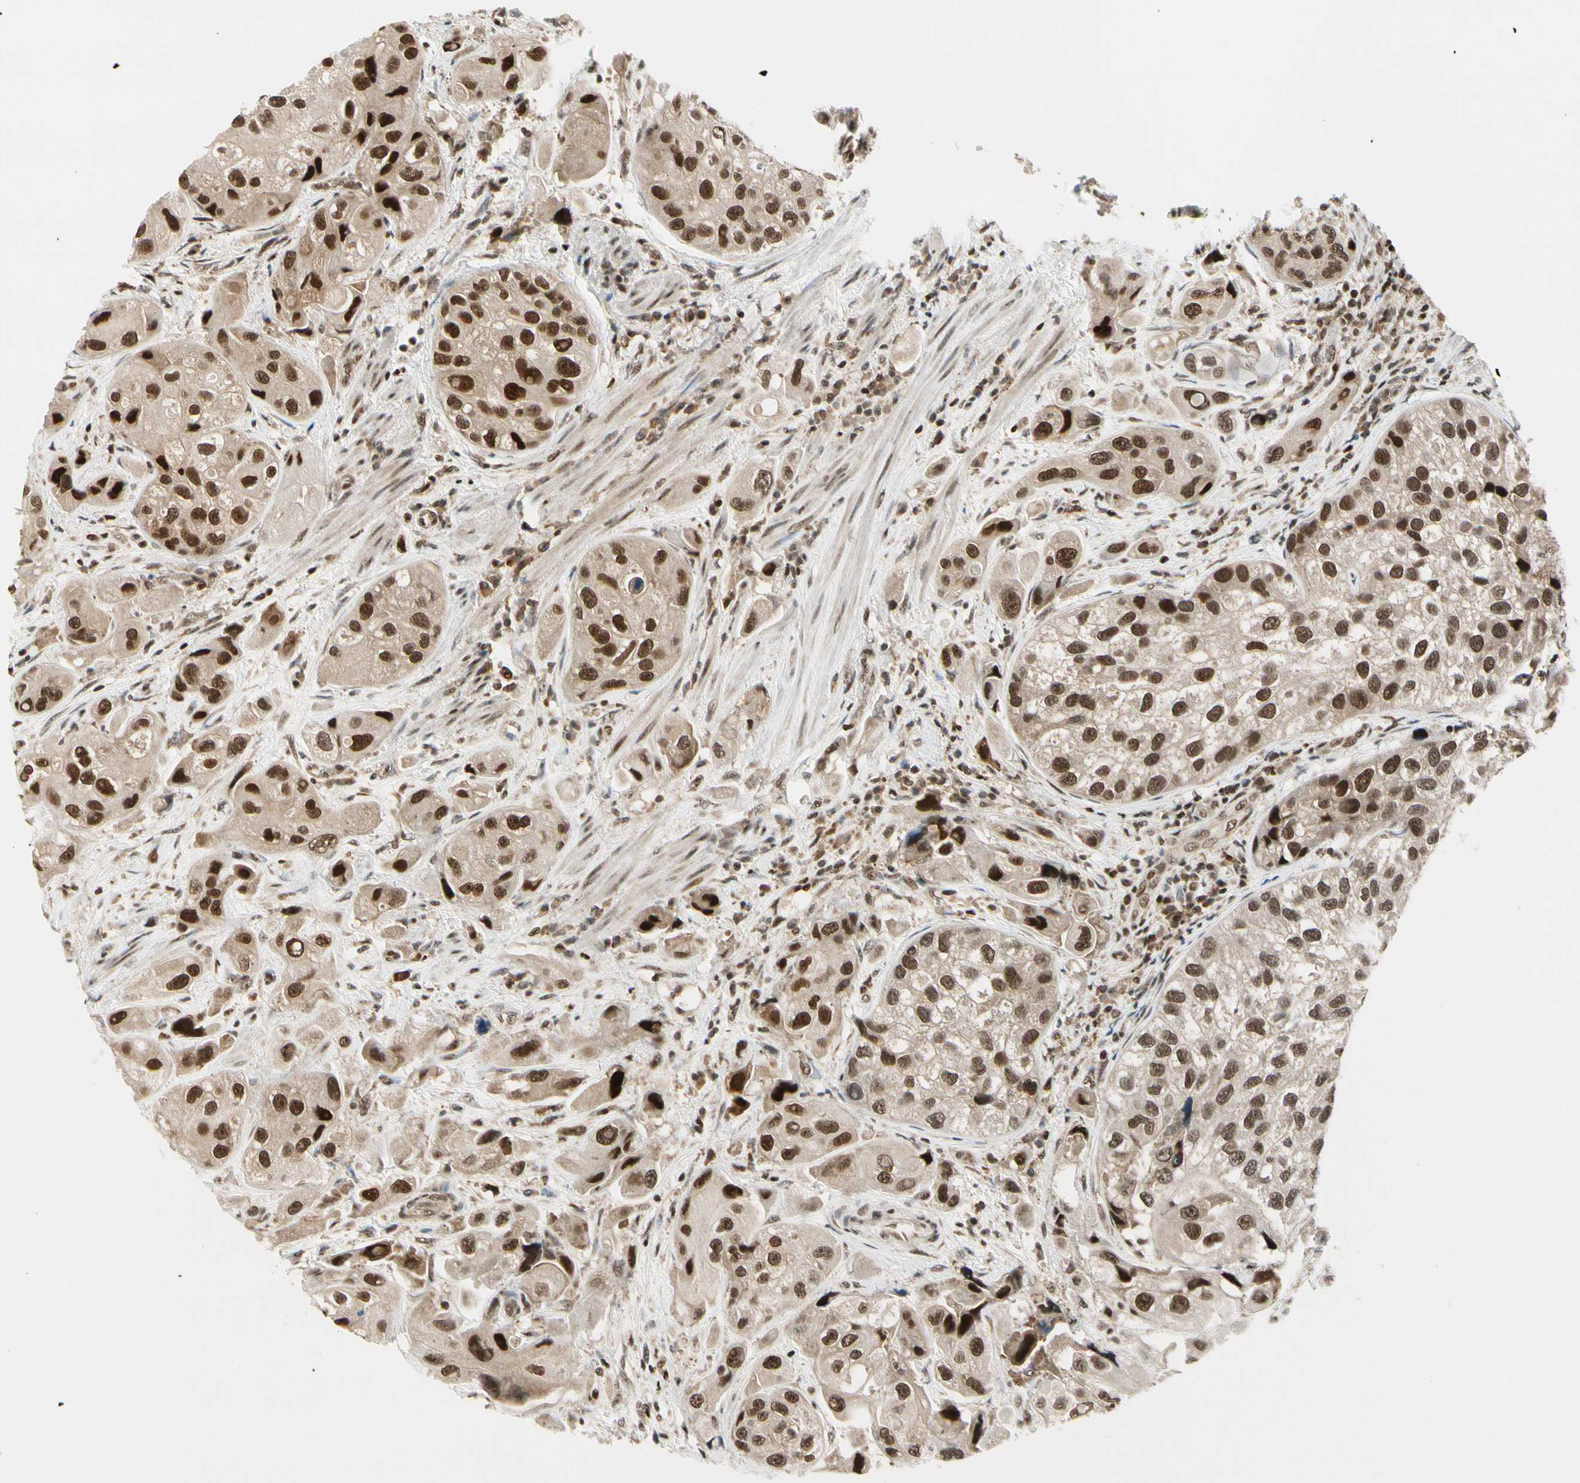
{"staining": {"intensity": "strong", "quantity": ">75%", "location": "nuclear"}, "tissue": "urothelial cancer", "cell_type": "Tumor cells", "image_type": "cancer", "snomed": [{"axis": "morphology", "description": "Urothelial carcinoma, High grade"}, {"axis": "topography", "description": "Urinary bladder"}], "caption": "A histopathology image showing strong nuclear staining in about >75% of tumor cells in urothelial cancer, as visualized by brown immunohistochemical staining.", "gene": "DAXX", "patient": {"sex": "female", "age": 64}}